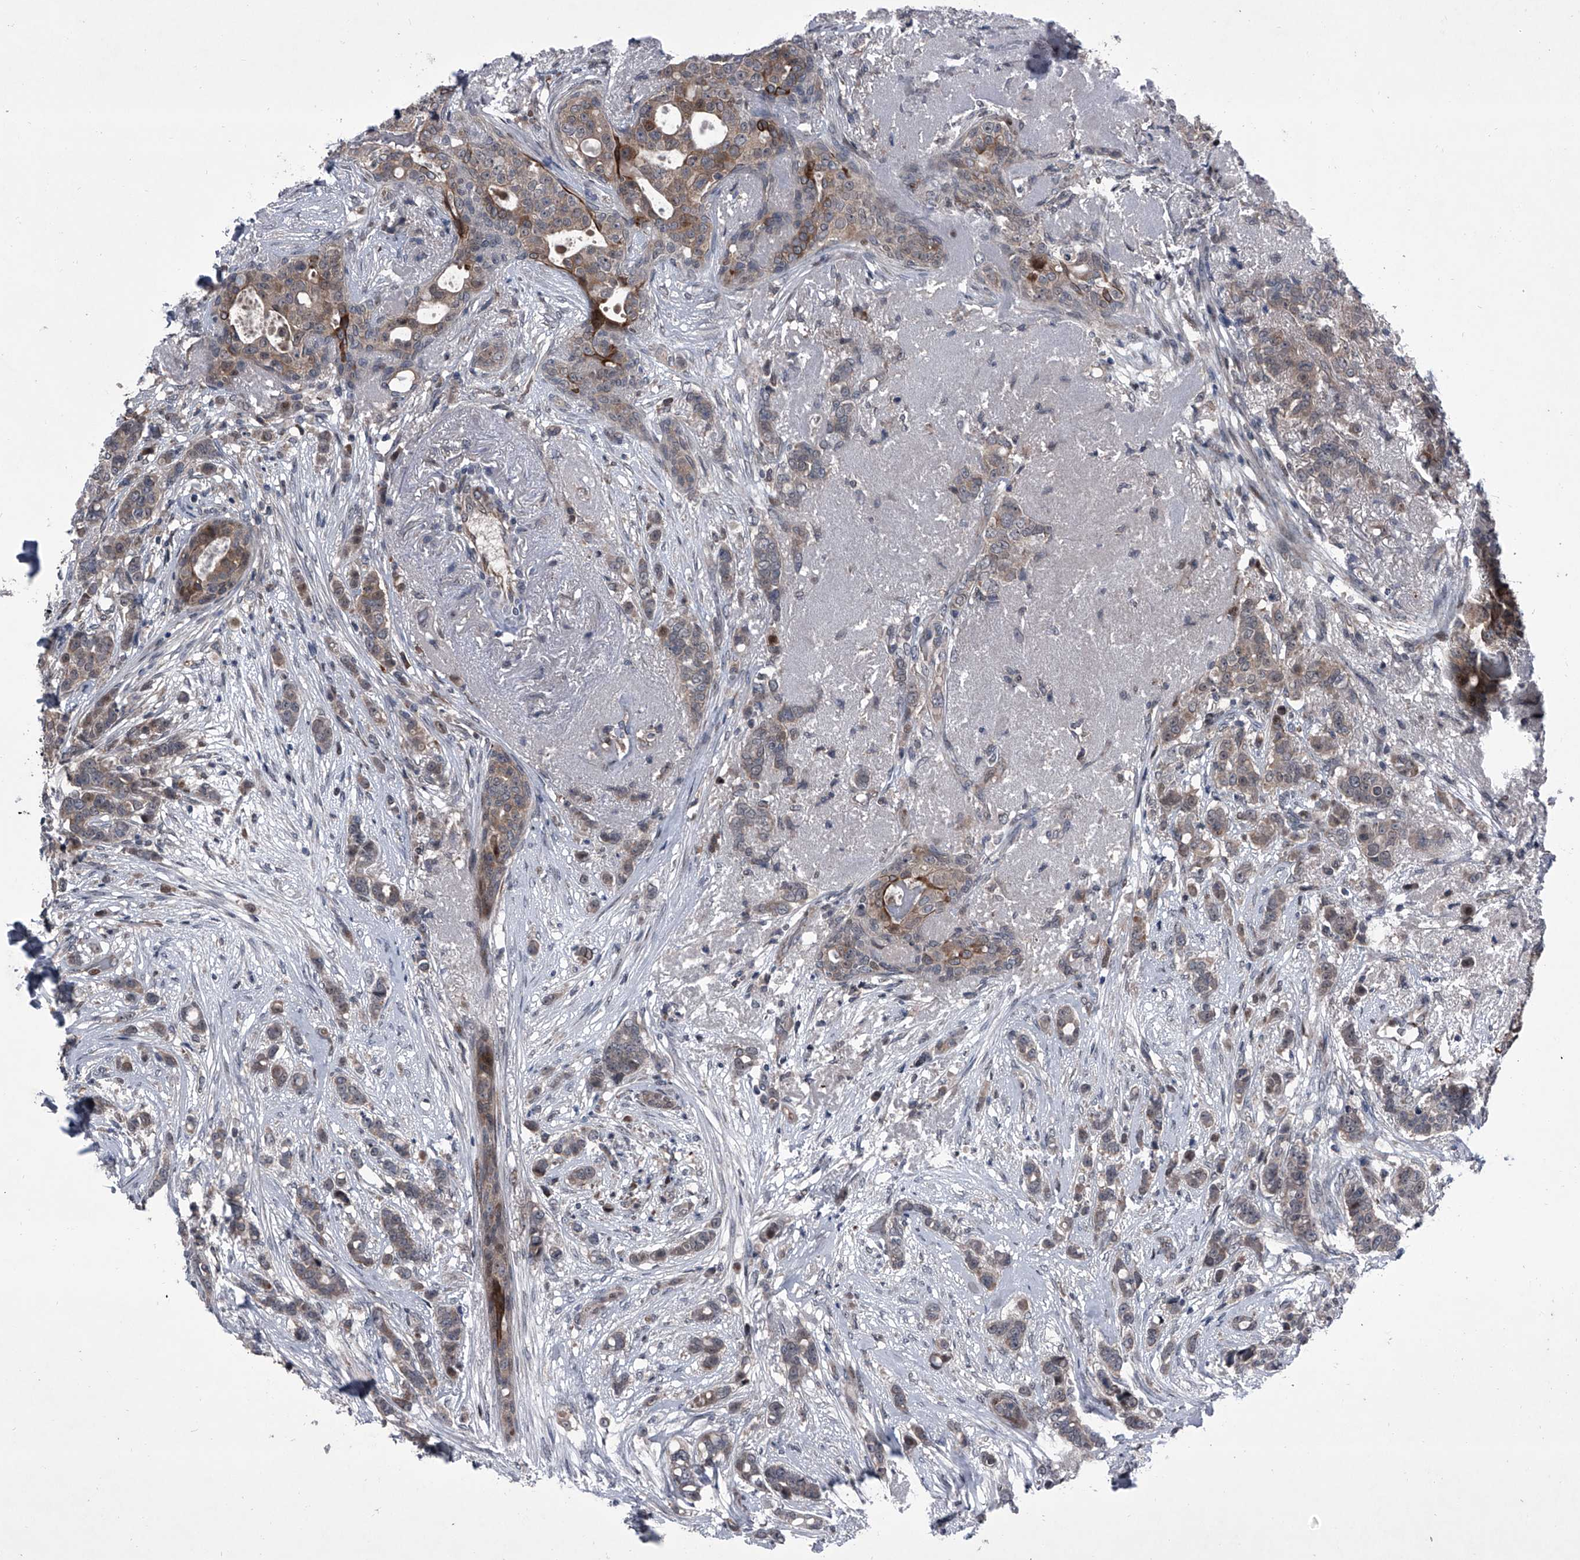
{"staining": {"intensity": "weak", "quantity": "25%-75%", "location": "cytoplasmic/membranous"}, "tissue": "breast cancer", "cell_type": "Tumor cells", "image_type": "cancer", "snomed": [{"axis": "morphology", "description": "Lobular carcinoma"}, {"axis": "topography", "description": "Breast"}], "caption": "A micrograph of human breast lobular carcinoma stained for a protein demonstrates weak cytoplasmic/membranous brown staining in tumor cells.", "gene": "ELK4", "patient": {"sex": "female", "age": 51}}